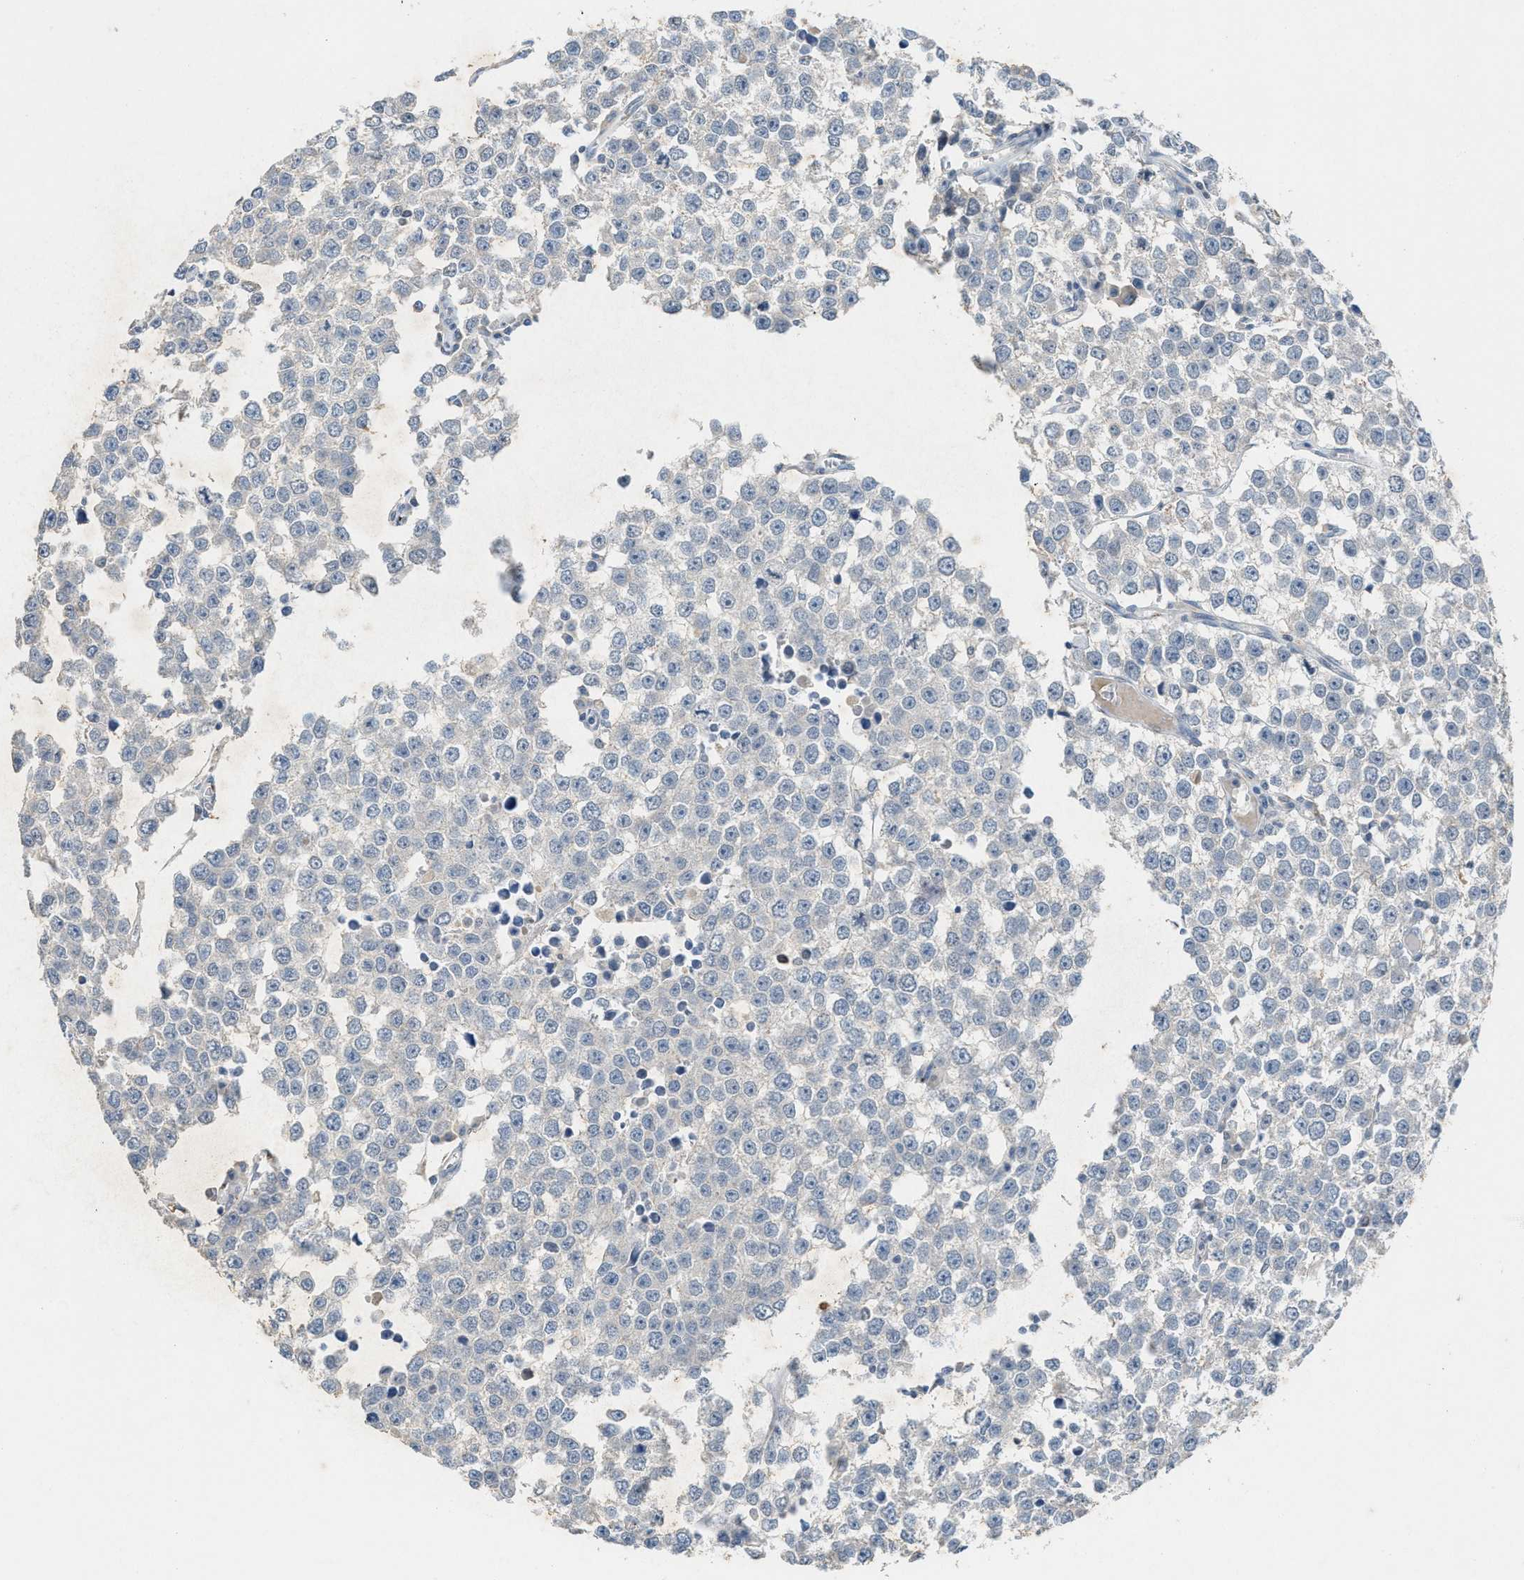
{"staining": {"intensity": "weak", "quantity": "<25%", "location": "cytoplasmic/membranous"}, "tissue": "testis cancer", "cell_type": "Tumor cells", "image_type": "cancer", "snomed": [{"axis": "morphology", "description": "Seminoma, NOS"}, {"axis": "morphology", "description": "Carcinoma, Embryonal, NOS"}, {"axis": "topography", "description": "Testis"}], "caption": "Protein analysis of testis seminoma shows no significant expression in tumor cells. The staining was performed using DAB (3,3'-diaminobenzidine) to visualize the protein expression in brown, while the nuclei were stained in blue with hematoxylin (Magnification: 20x).", "gene": "SLC5A5", "patient": {"sex": "male", "age": 52}}